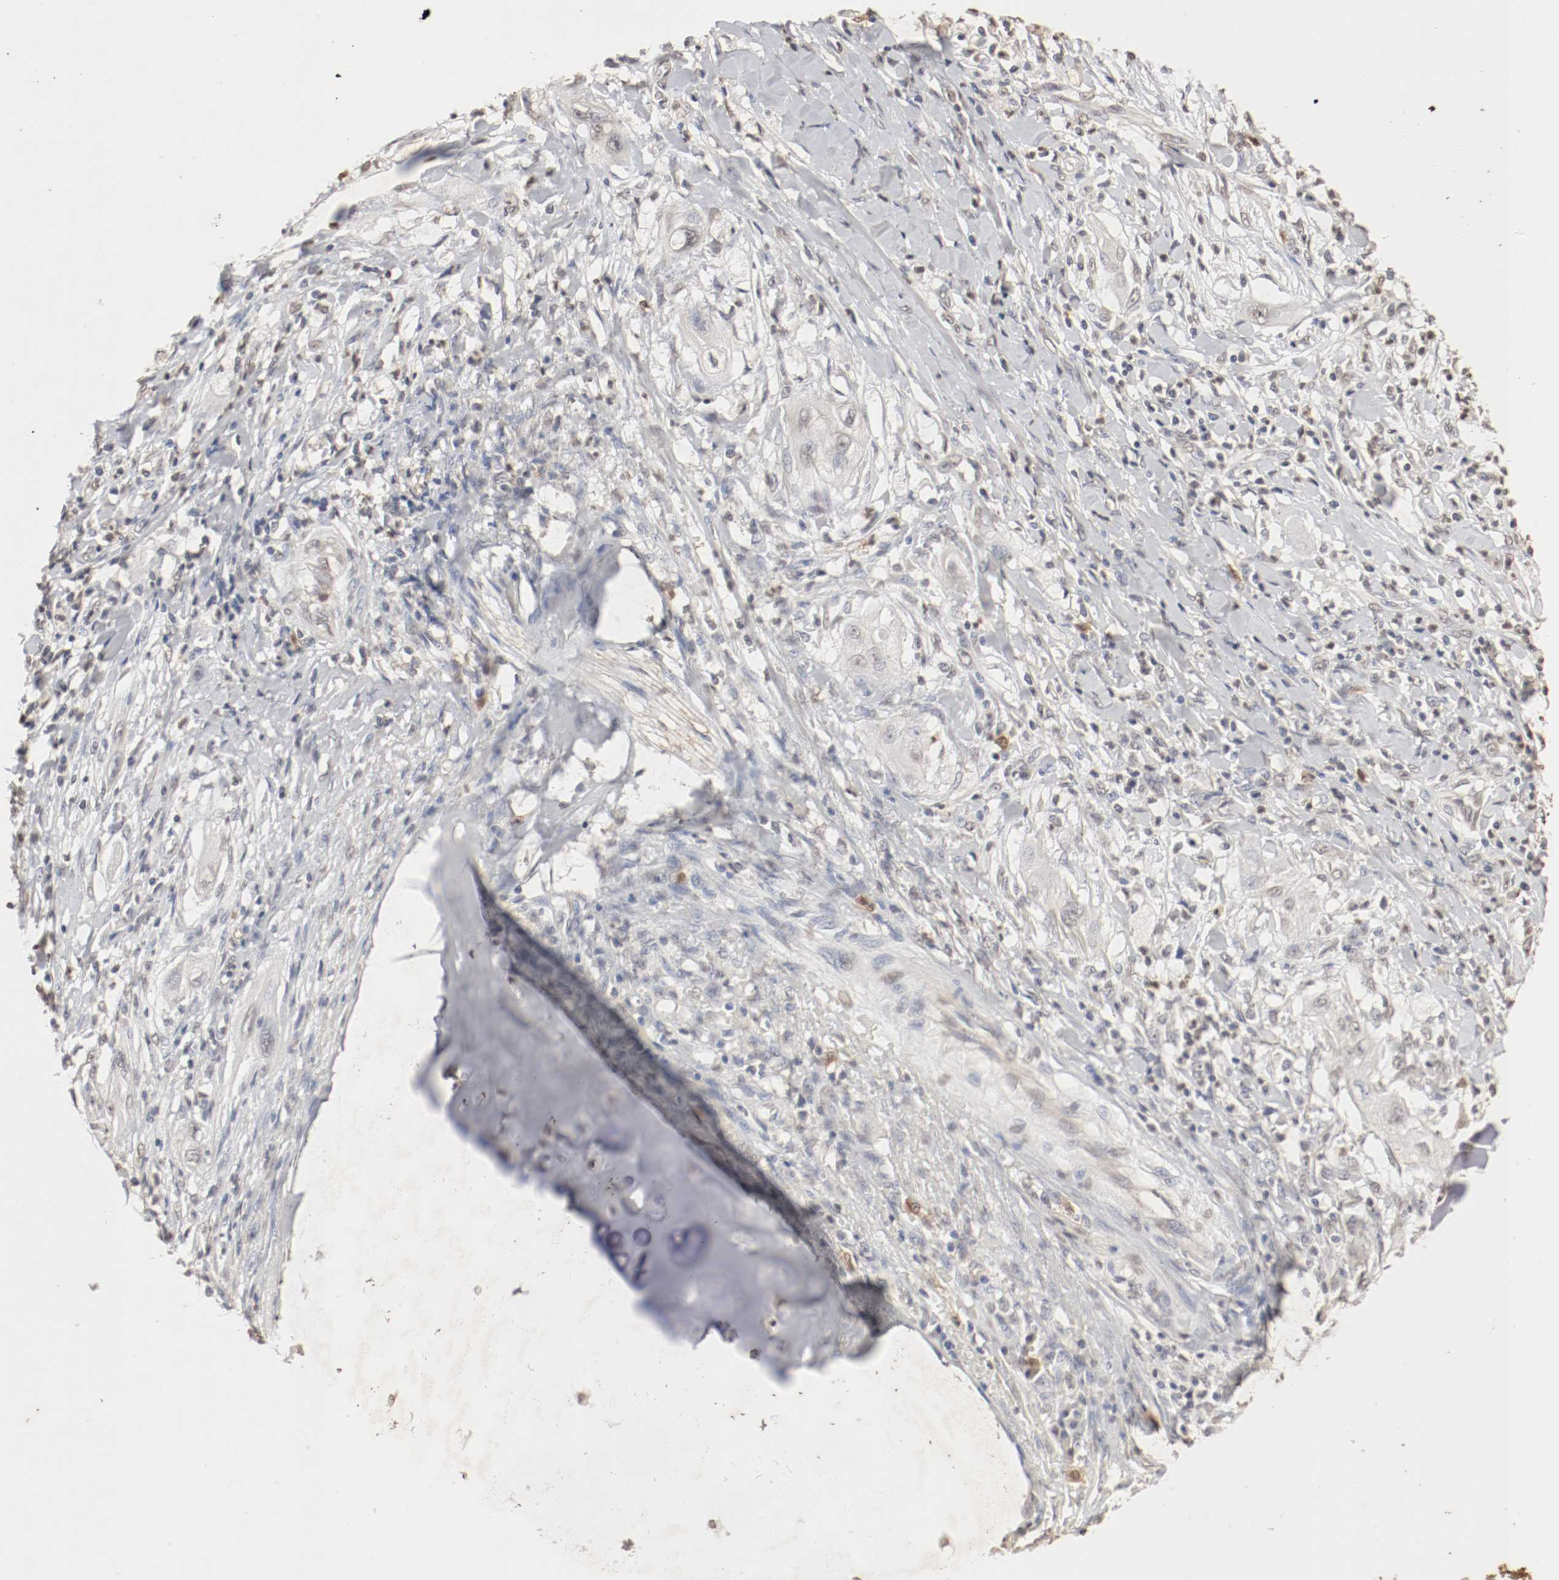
{"staining": {"intensity": "weak", "quantity": "25%-75%", "location": "cytoplasmic/membranous,nuclear"}, "tissue": "lung cancer", "cell_type": "Tumor cells", "image_type": "cancer", "snomed": [{"axis": "morphology", "description": "Squamous cell carcinoma, NOS"}, {"axis": "topography", "description": "Lung"}], "caption": "IHC image of lung squamous cell carcinoma stained for a protein (brown), which displays low levels of weak cytoplasmic/membranous and nuclear staining in about 25%-75% of tumor cells.", "gene": "WASL", "patient": {"sex": "female", "age": 47}}